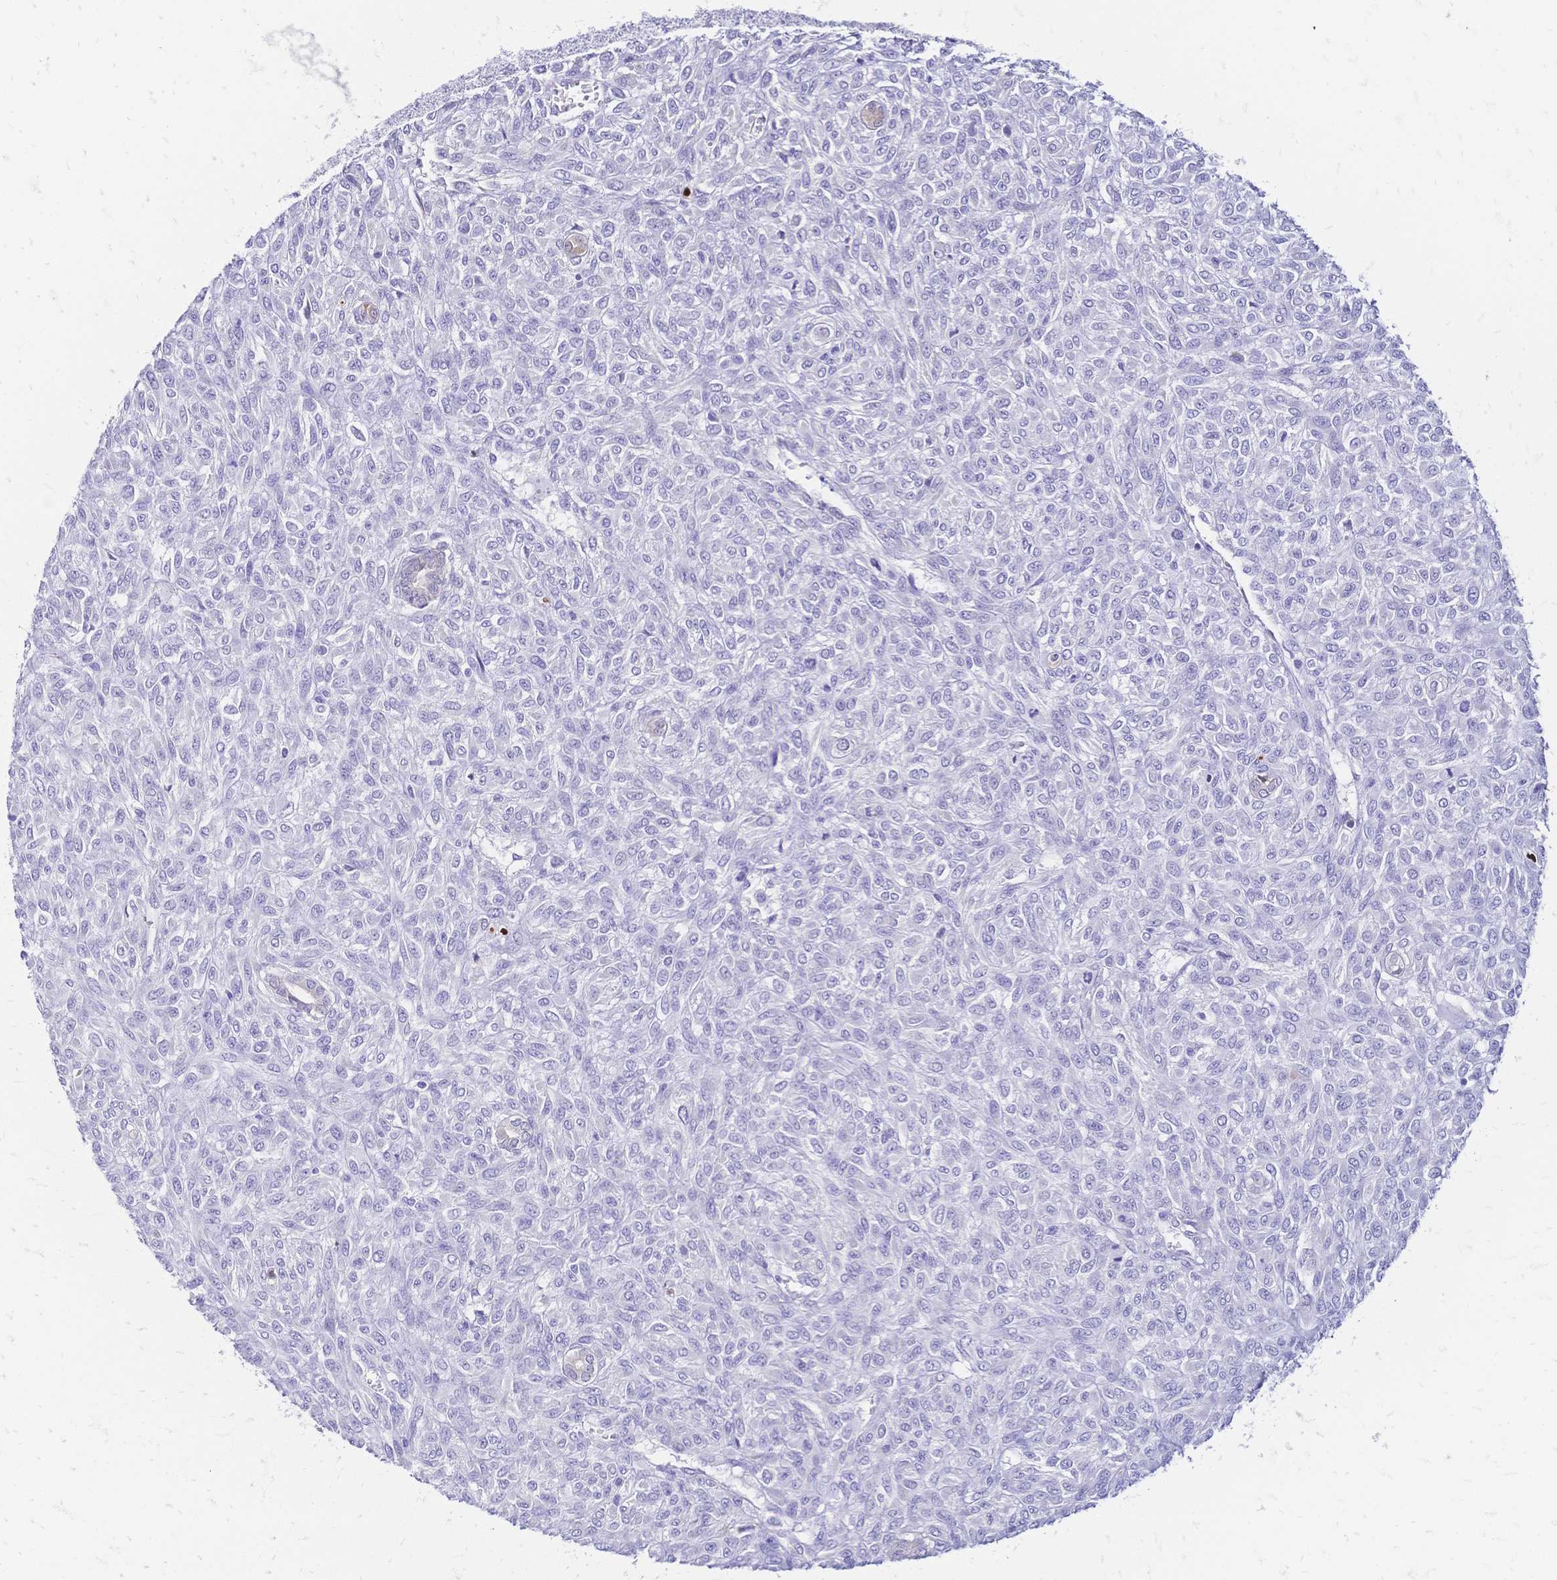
{"staining": {"intensity": "negative", "quantity": "none", "location": "none"}, "tissue": "renal cancer", "cell_type": "Tumor cells", "image_type": "cancer", "snomed": [{"axis": "morphology", "description": "Adenocarcinoma, NOS"}, {"axis": "topography", "description": "Kidney"}], "caption": "Immunohistochemistry micrograph of neoplastic tissue: human adenocarcinoma (renal) stained with DAB shows no significant protein expression in tumor cells.", "gene": "GRB7", "patient": {"sex": "male", "age": 58}}